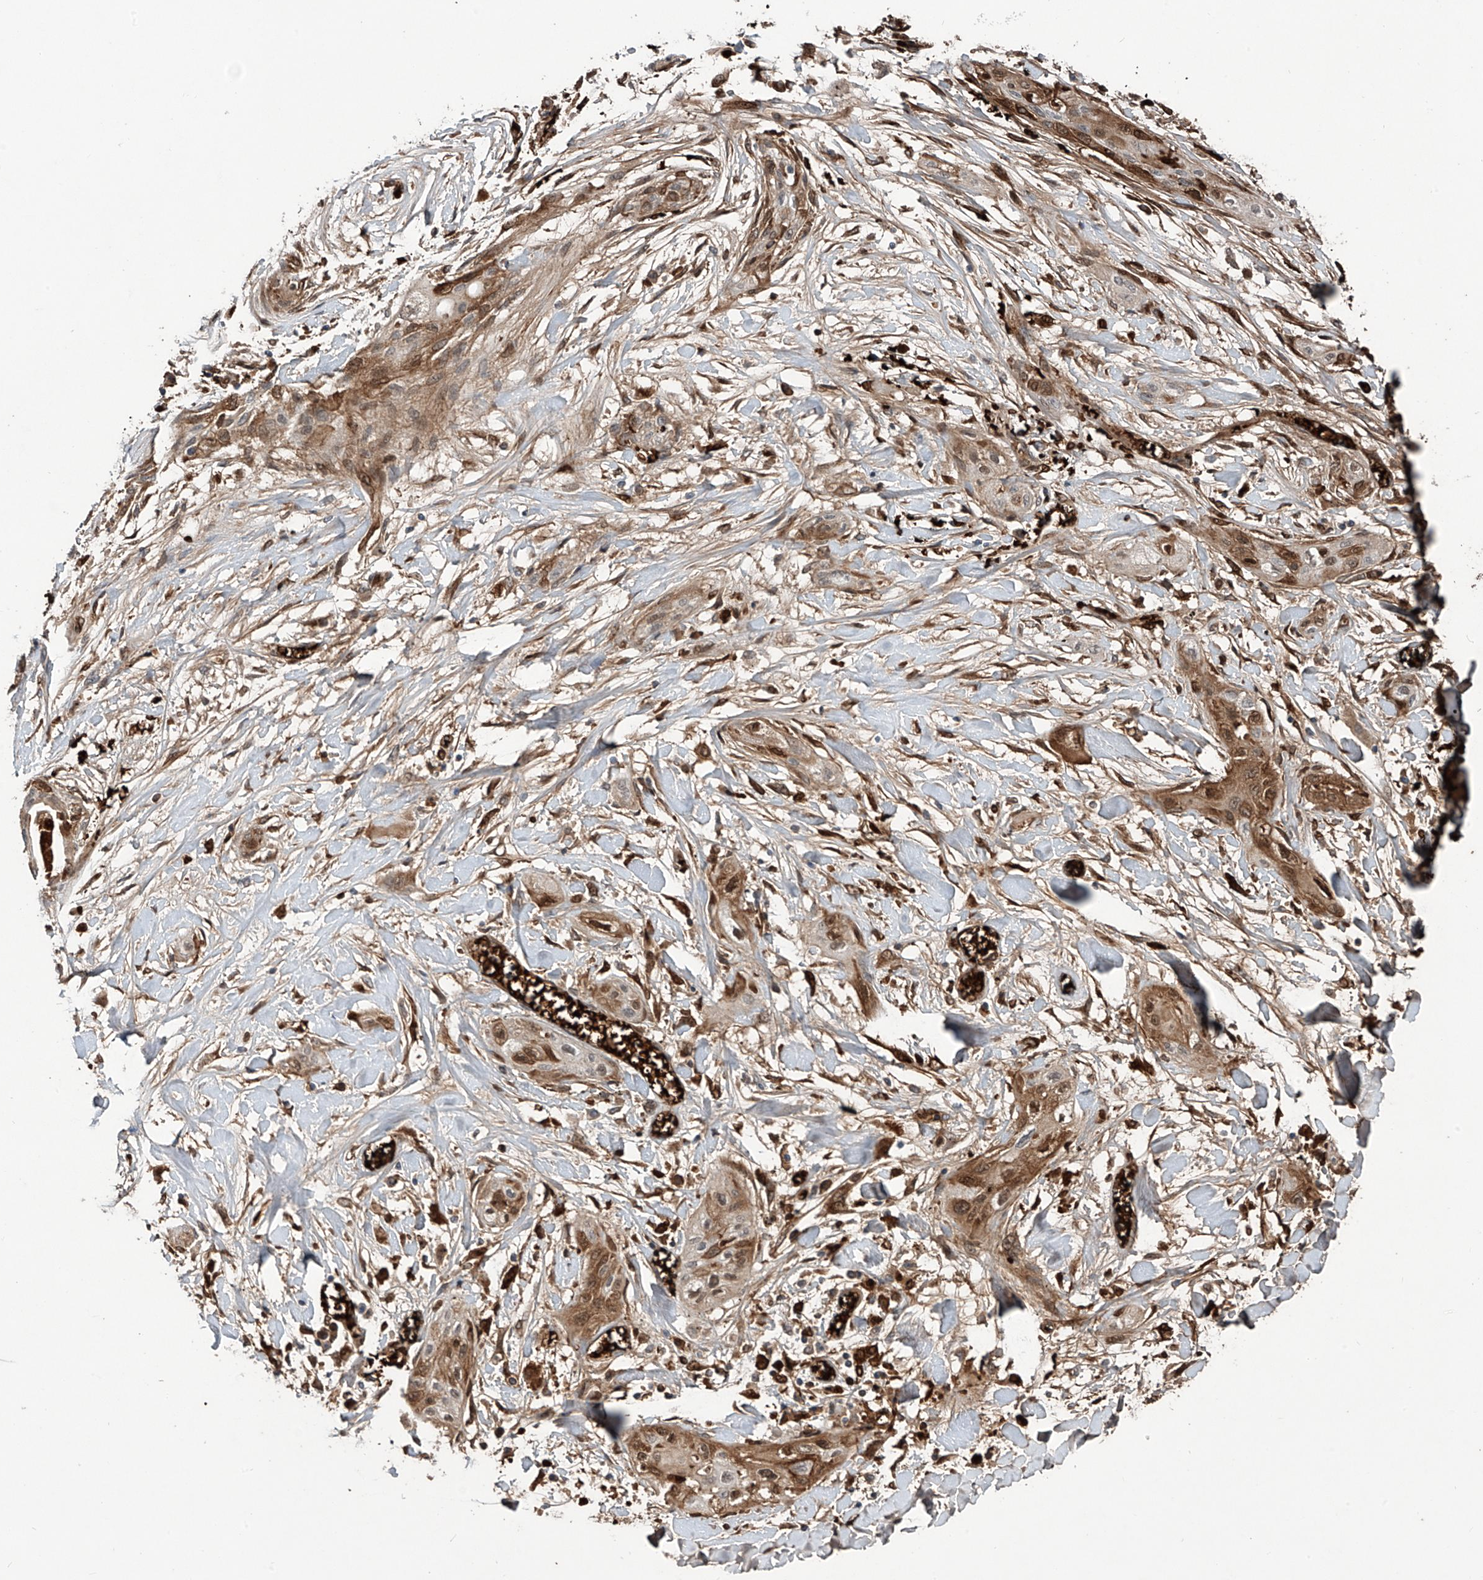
{"staining": {"intensity": "moderate", "quantity": "25%-75%", "location": "cytoplasmic/membranous,nuclear"}, "tissue": "lung cancer", "cell_type": "Tumor cells", "image_type": "cancer", "snomed": [{"axis": "morphology", "description": "Squamous cell carcinoma, NOS"}, {"axis": "topography", "description": "Lung"}], "caption": "This is a histology image of IHC staining of lung cancer, which shows moderate expression in the cytoplasmic/membranous and nuclear of tumor cells.", "gene": "ZDHHC9", "patient": {"sex": "female", "age": 47}}